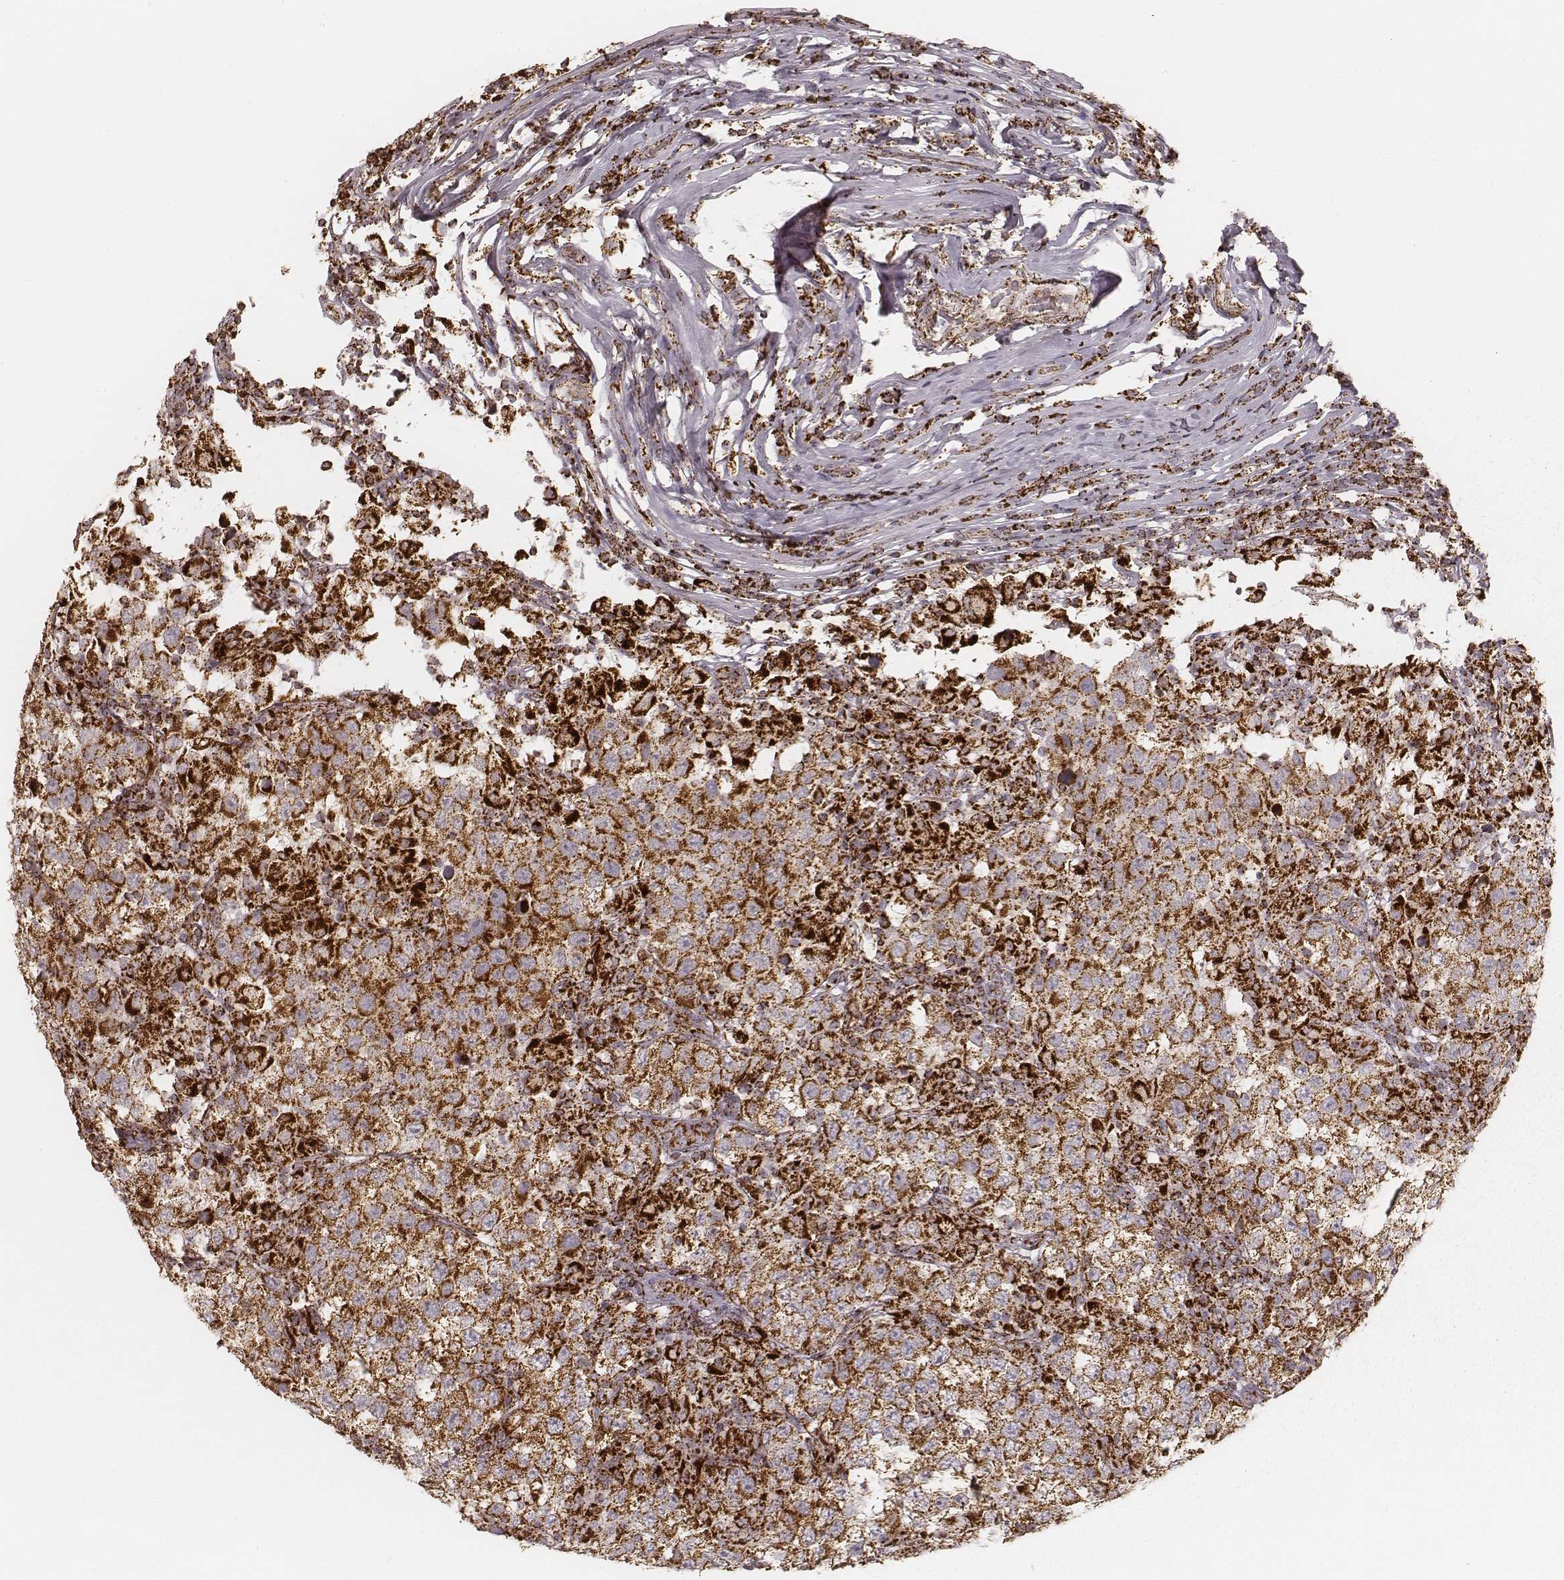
{"staining": {"intensity": "strong", "quantity": ">75%", "location": "cytoplasmic/membranous"}, "tissue": "testis cancer", "cell_type": "Tumor cells", "image_type": "cancer", "snomed": [{"axis": "morphology", "description": "Seminoma, NOS"}, {"axis": "morphology", "description": "Carcinoma, Embryonal, NOS"}, {"axis": "topography", "description": "Testis"}], "caption": "DAB immunohistochemical staining of human testis cancer (embryonal carcinoma) shows strong cytoplasmic/membranous protein staining in about >75% of tumor cells.", "gene": "CS", "patient": {"sex": "male", "age": 41}}